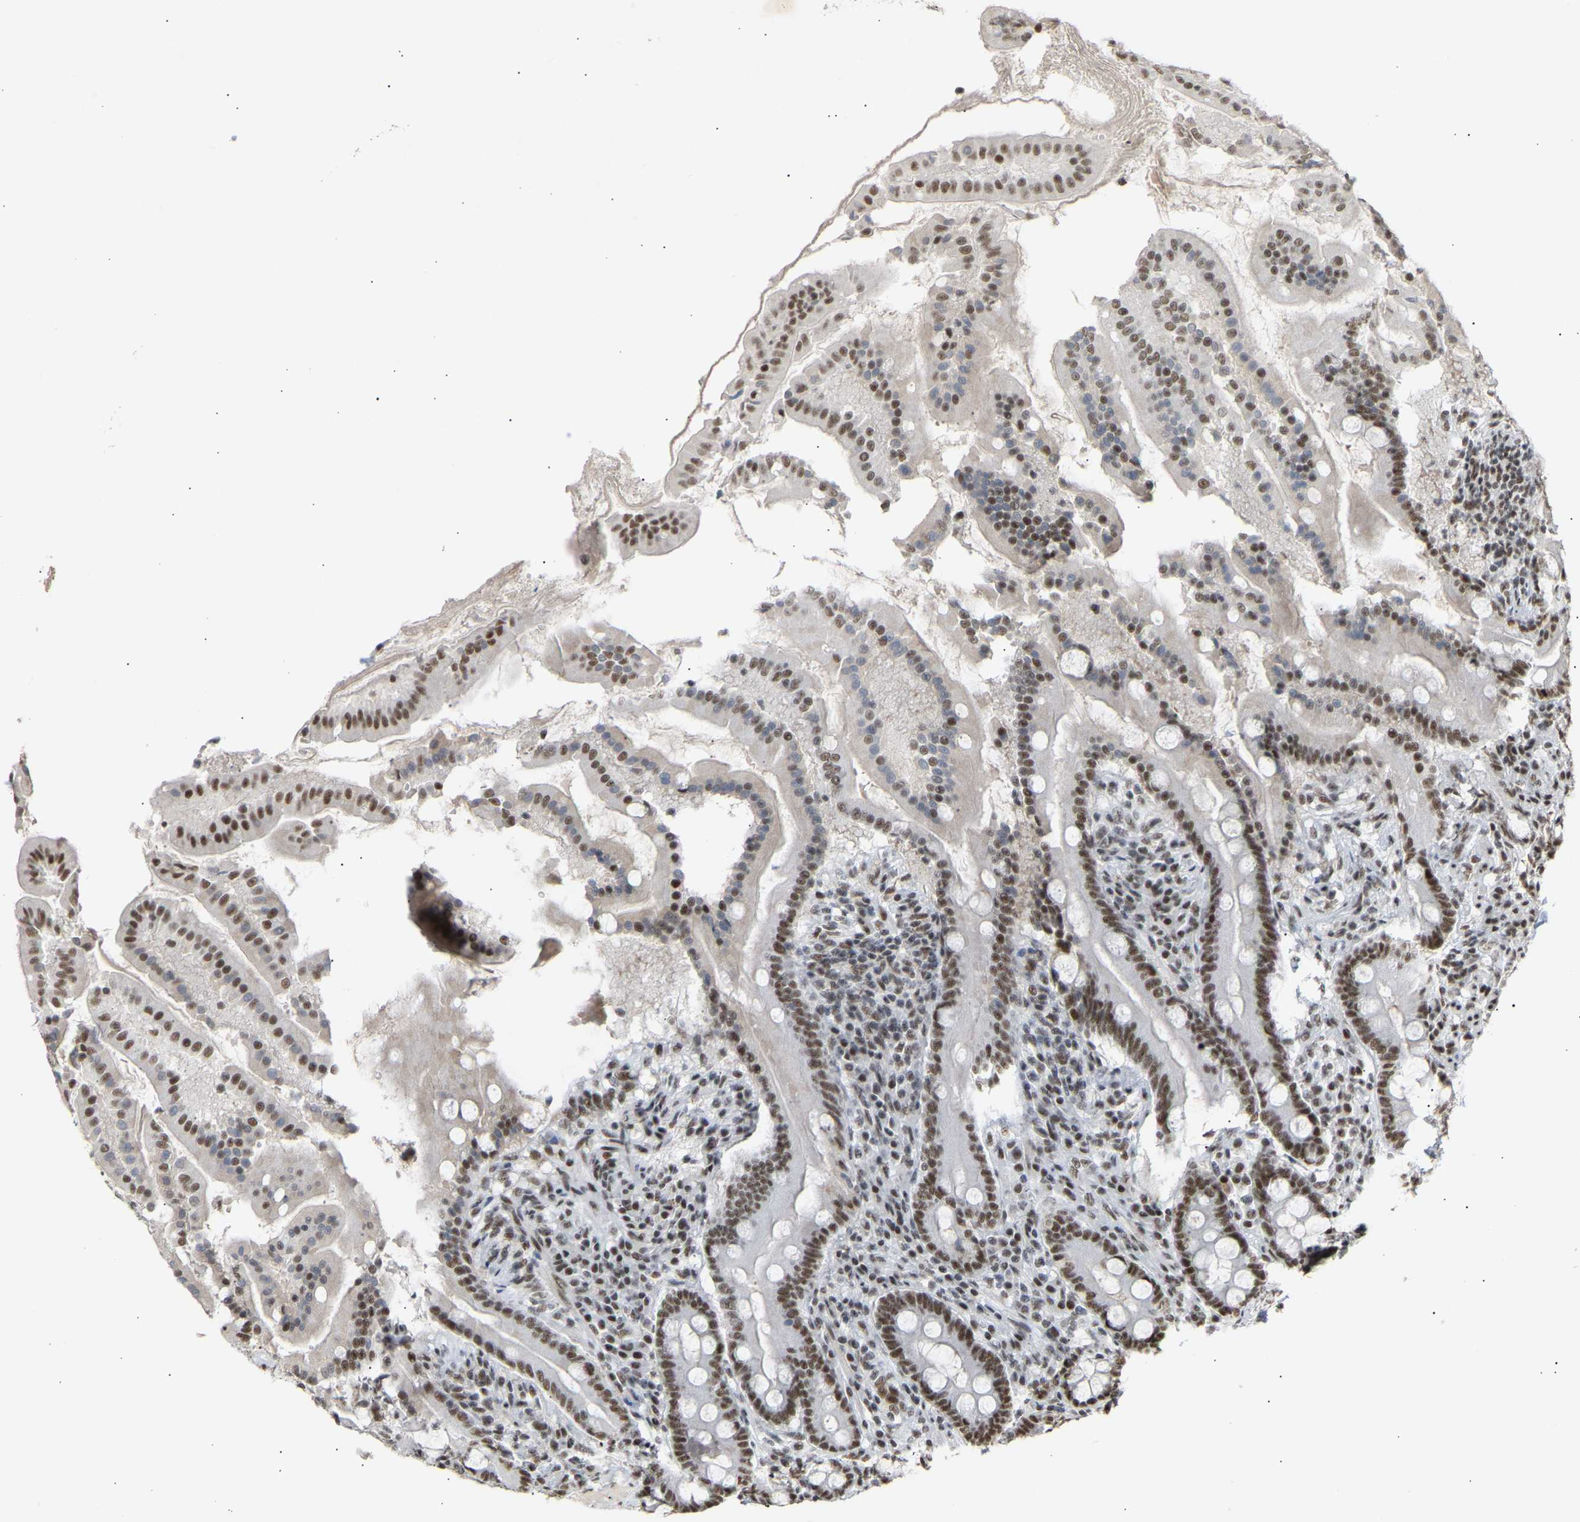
{"staining": {"intensity": "strong", "quantity": ">75%", "location": "nuclear"}, "tissue": "duodenum", "cell_type": "Glandular cells", "image_type": "normal", "snomed": [{"axis": "morphology", "description": "Normal tissue, NOS"}, {"axis": "topography", "description": "Duodenum"}], "caption": "Duodenum stained with DAB immunohistochemistry (IHC) displays high levels of strong nuclear positivity in about >75% of glandular cells.", "gene": "NELFB", "patient": {"sex": "male", "age": 50}}